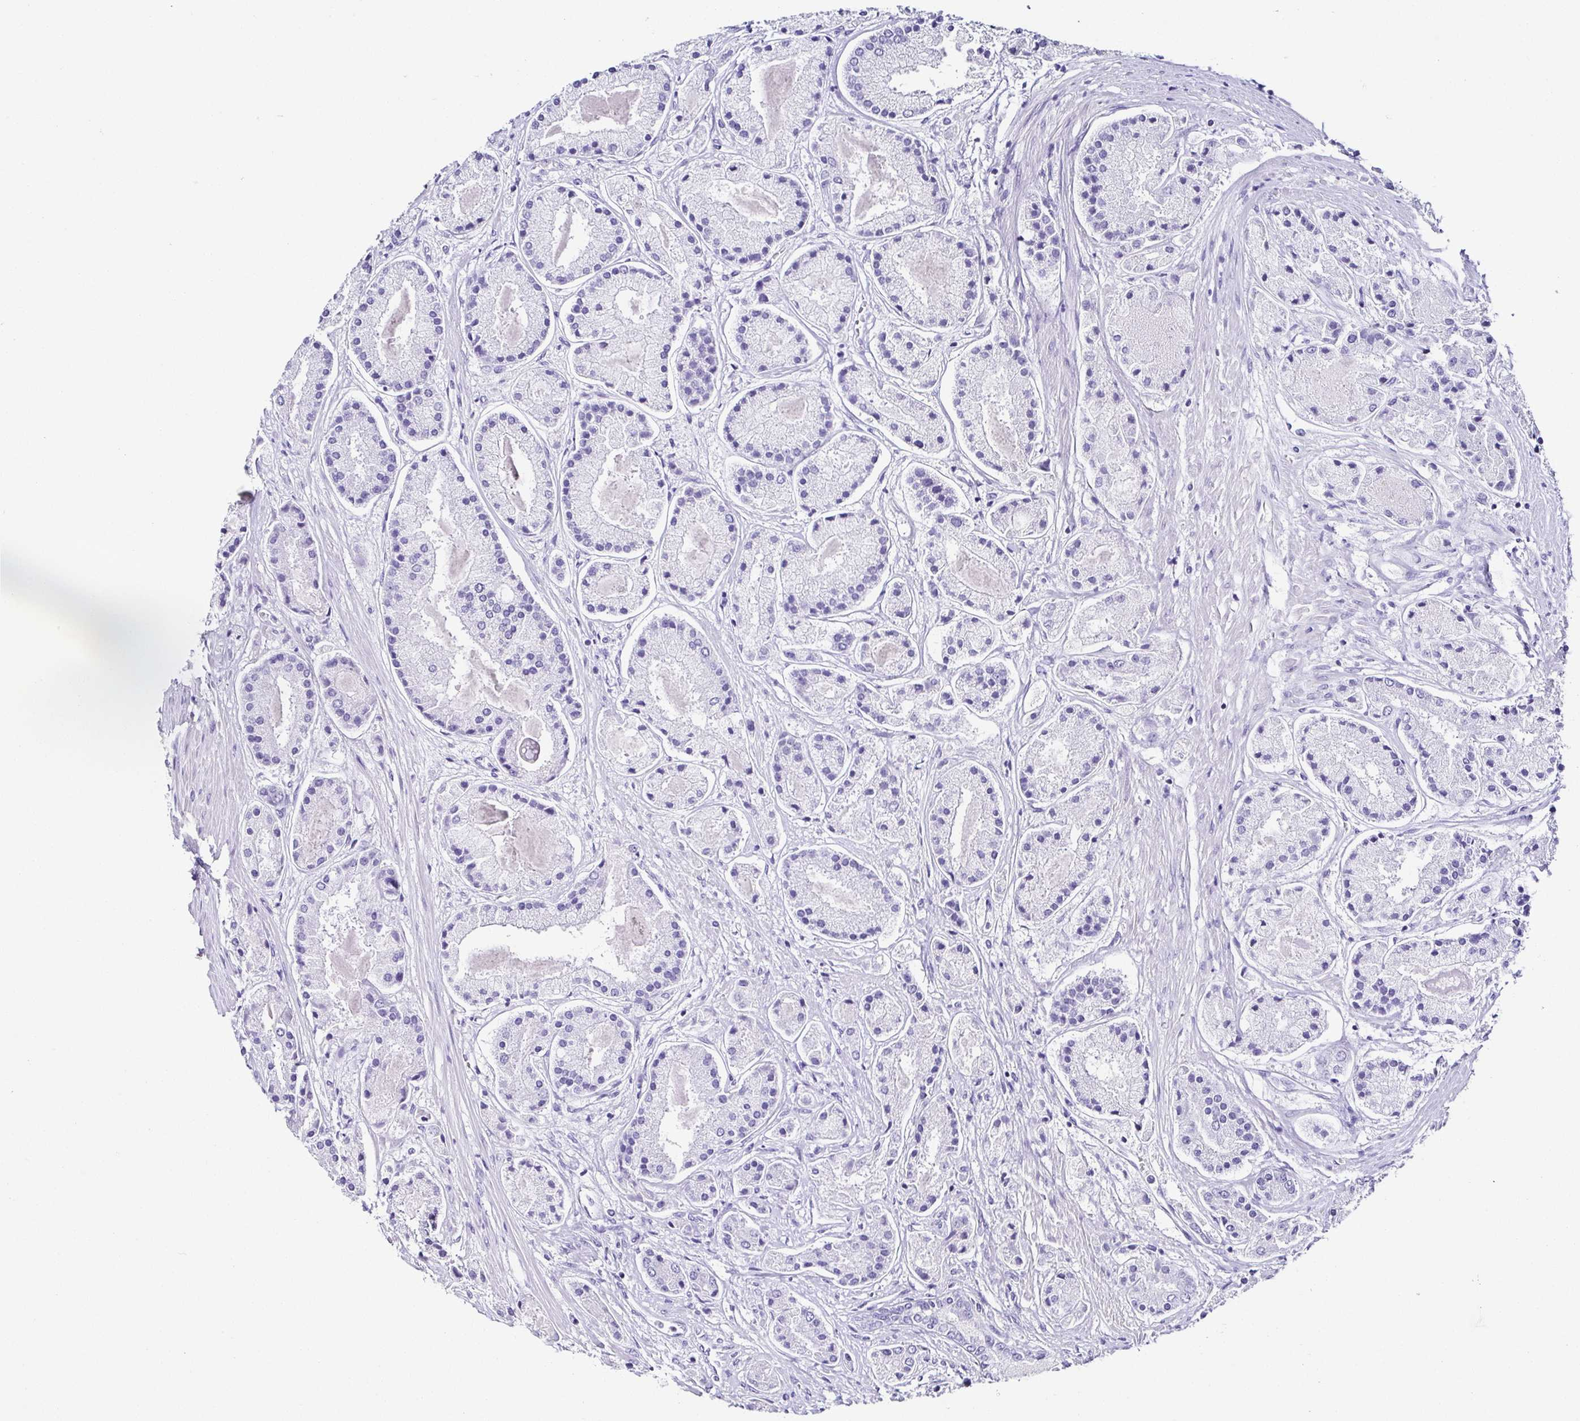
{"staining": {"intensity": "negative", "quantity": "none", "location": "none"}, "tissue": "prostate cancer", "cell_type": "Tumor cells", "image_type": "cancer", "snomed": [{"axis": "morphology", "description": "Adenocarcinoma, High grade"}, {"axis": "topography", "description": "Prostate"}], "caption": "Immunohistochemistry histopathology image of neoplastic tissue: prostate cancer (high-grade adenocarcinoma) stained with DAB (3,3'-diaminobenzidine) exhibits no significant protein staining in tumor cells. (DAB immunohistochemistry with hematoxylin counter stain).", "gene": "TNNT2", "patient": {"sex": "male", "age": 67}}